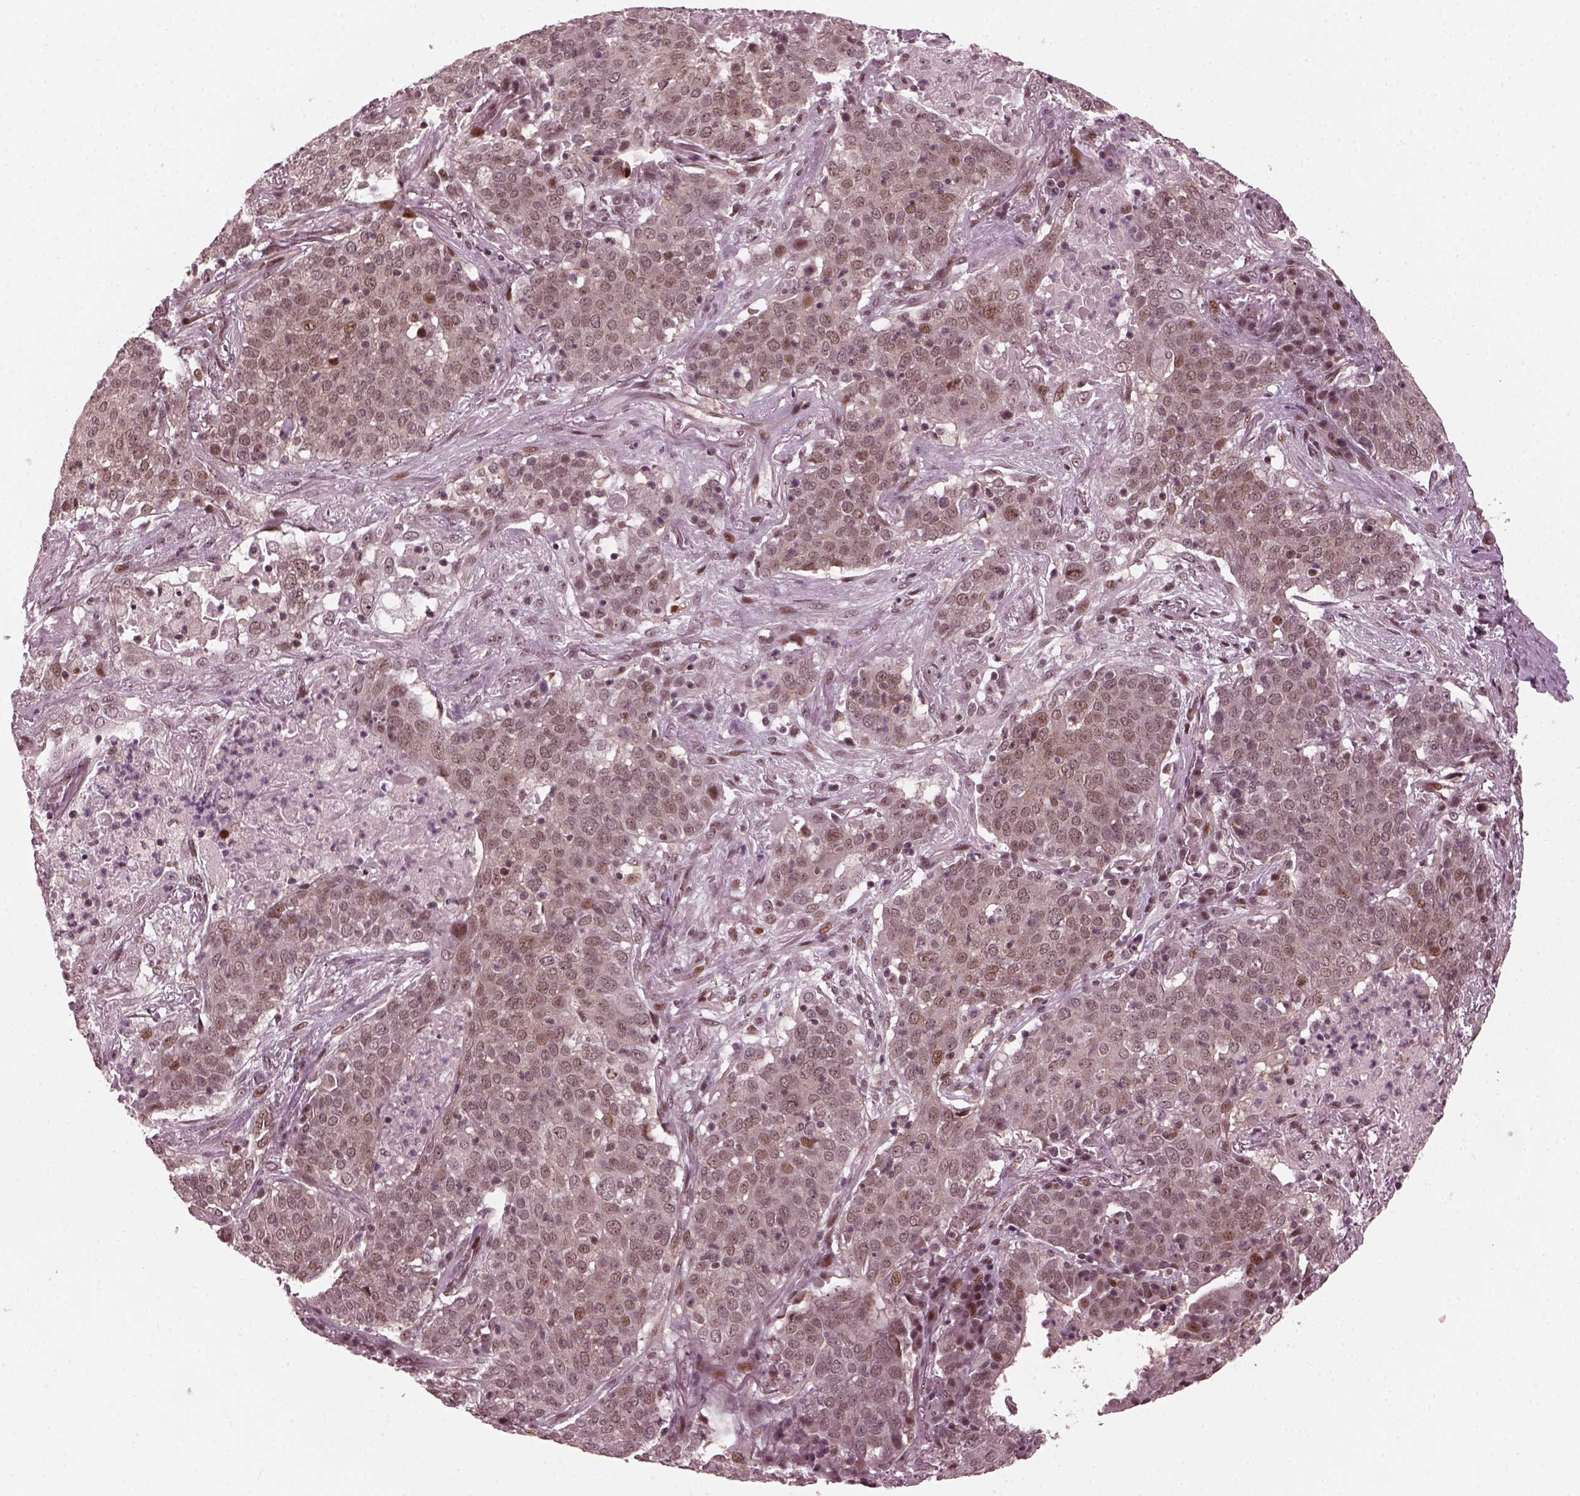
{"staining": {"intensity": "moderate", "quantity": "<25%", "location": "nuclear"}, "tissue": "lung cancer", "cell_type": "Tumor cells", "image_type": "cancer", "snomed": [{"axis": "morphology", "description": "Squamous cell carcinoma, NOS"}, {"axis": "topography", "description": "Lung"}], "caption": "Brown immunohistochemical staining in squamous cell carcinoma (lung) demonstrates moderate nuclear positivity in approximately <25% of tumor cells.", "gene": "TRIB3", "patient": {"sex": "male", "age": 82}}